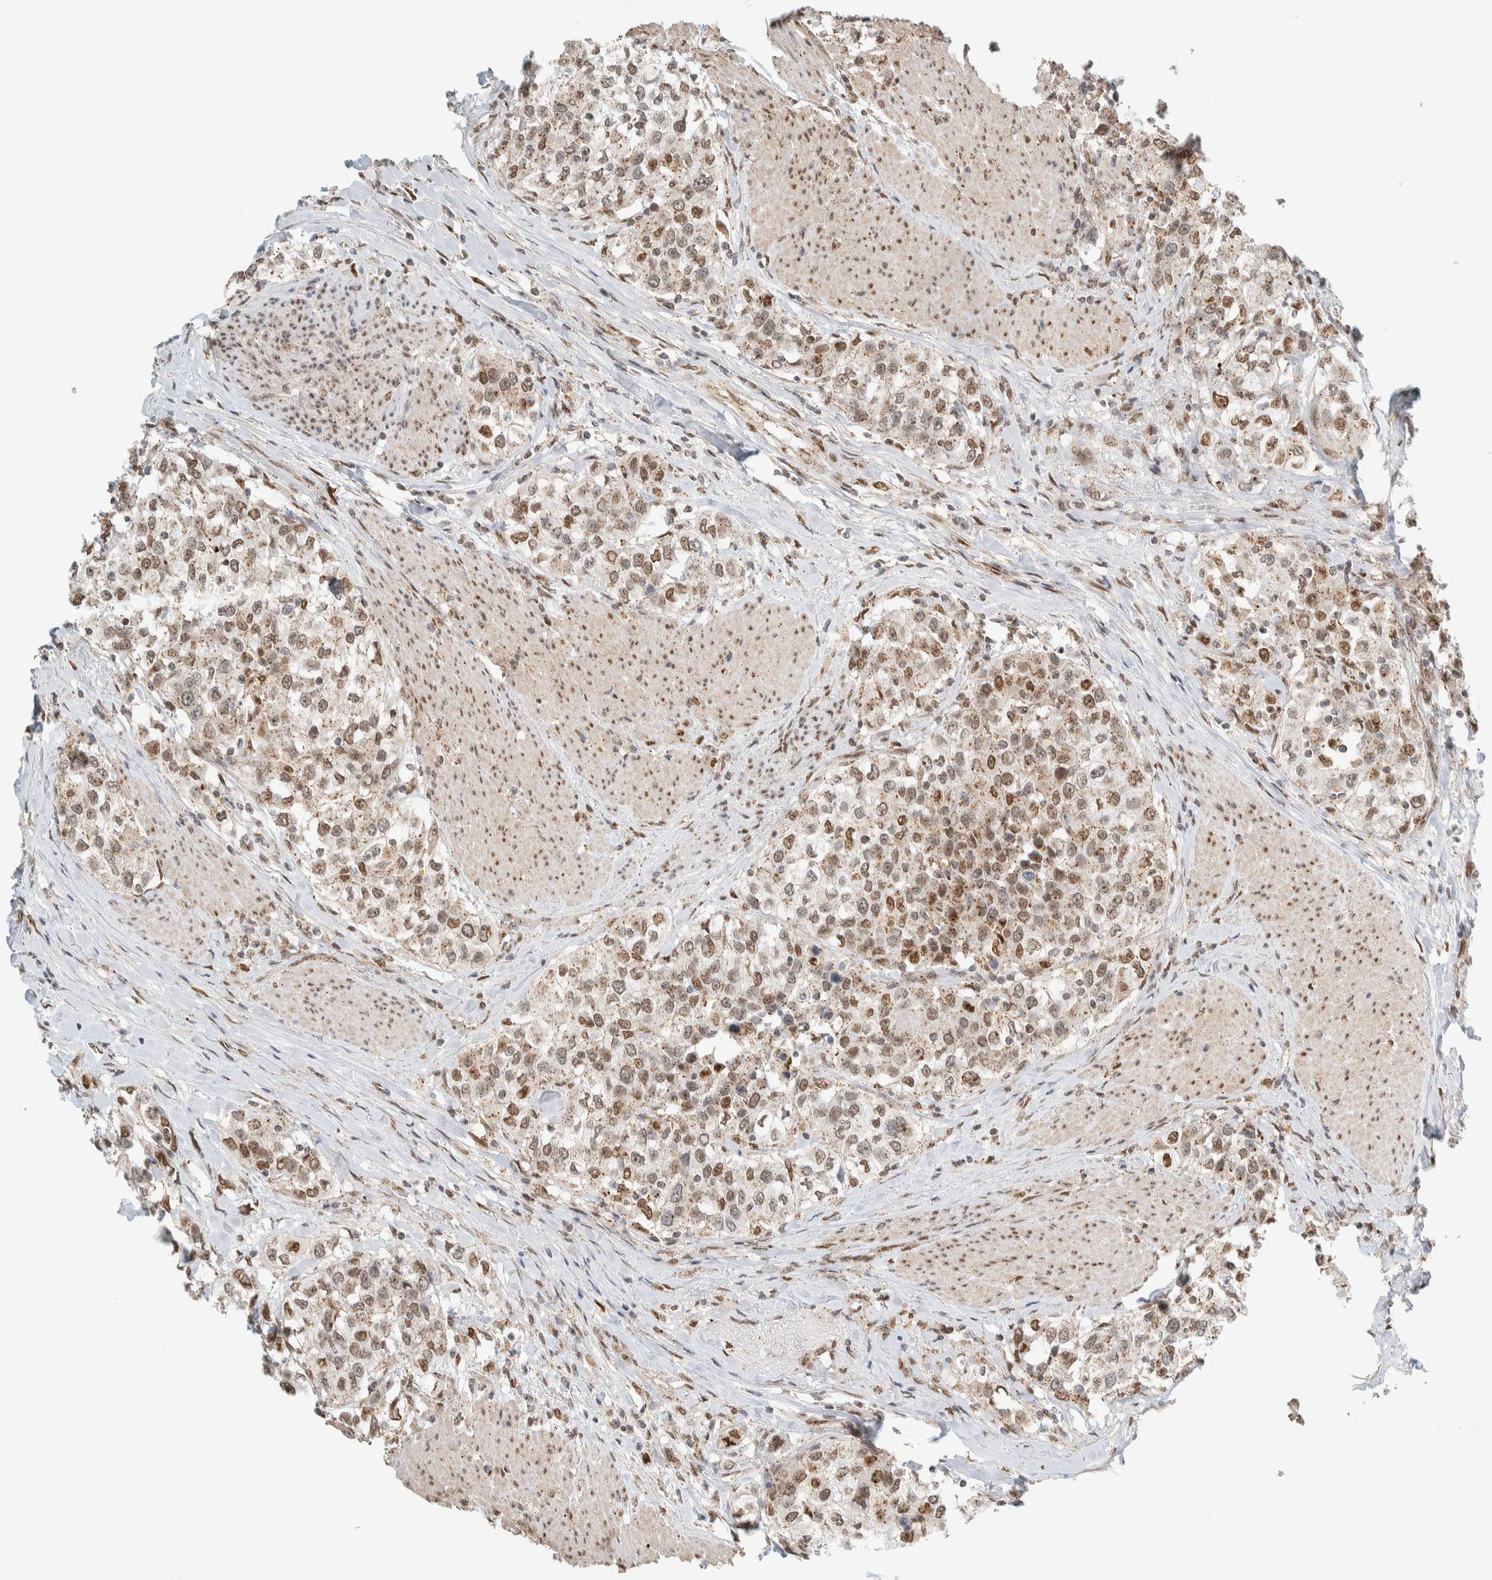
{"staining": {"intensity": "moderate", "quantity": ">75%", "location": "cytoplasmic/membranous,nuclear"}, "tissue": "urothelial cancer", "cell_type": "Tumor cells", "image_type": "cancer", "snomed": [{"axis": "morphology", "description": "Urothelial carcinoma, High grade"}, {"axis": "topography", "description": "Urinary bladder"}], "caption": "This is an image of immunohistochemistry staining of high-grade urothelial carcinoma, which shows moderate positivity in the cytoplasmic/membranous and nuclear of tumor cells.", "gene": "TFE3", "patient": {"sex": "female", "age": 80}}